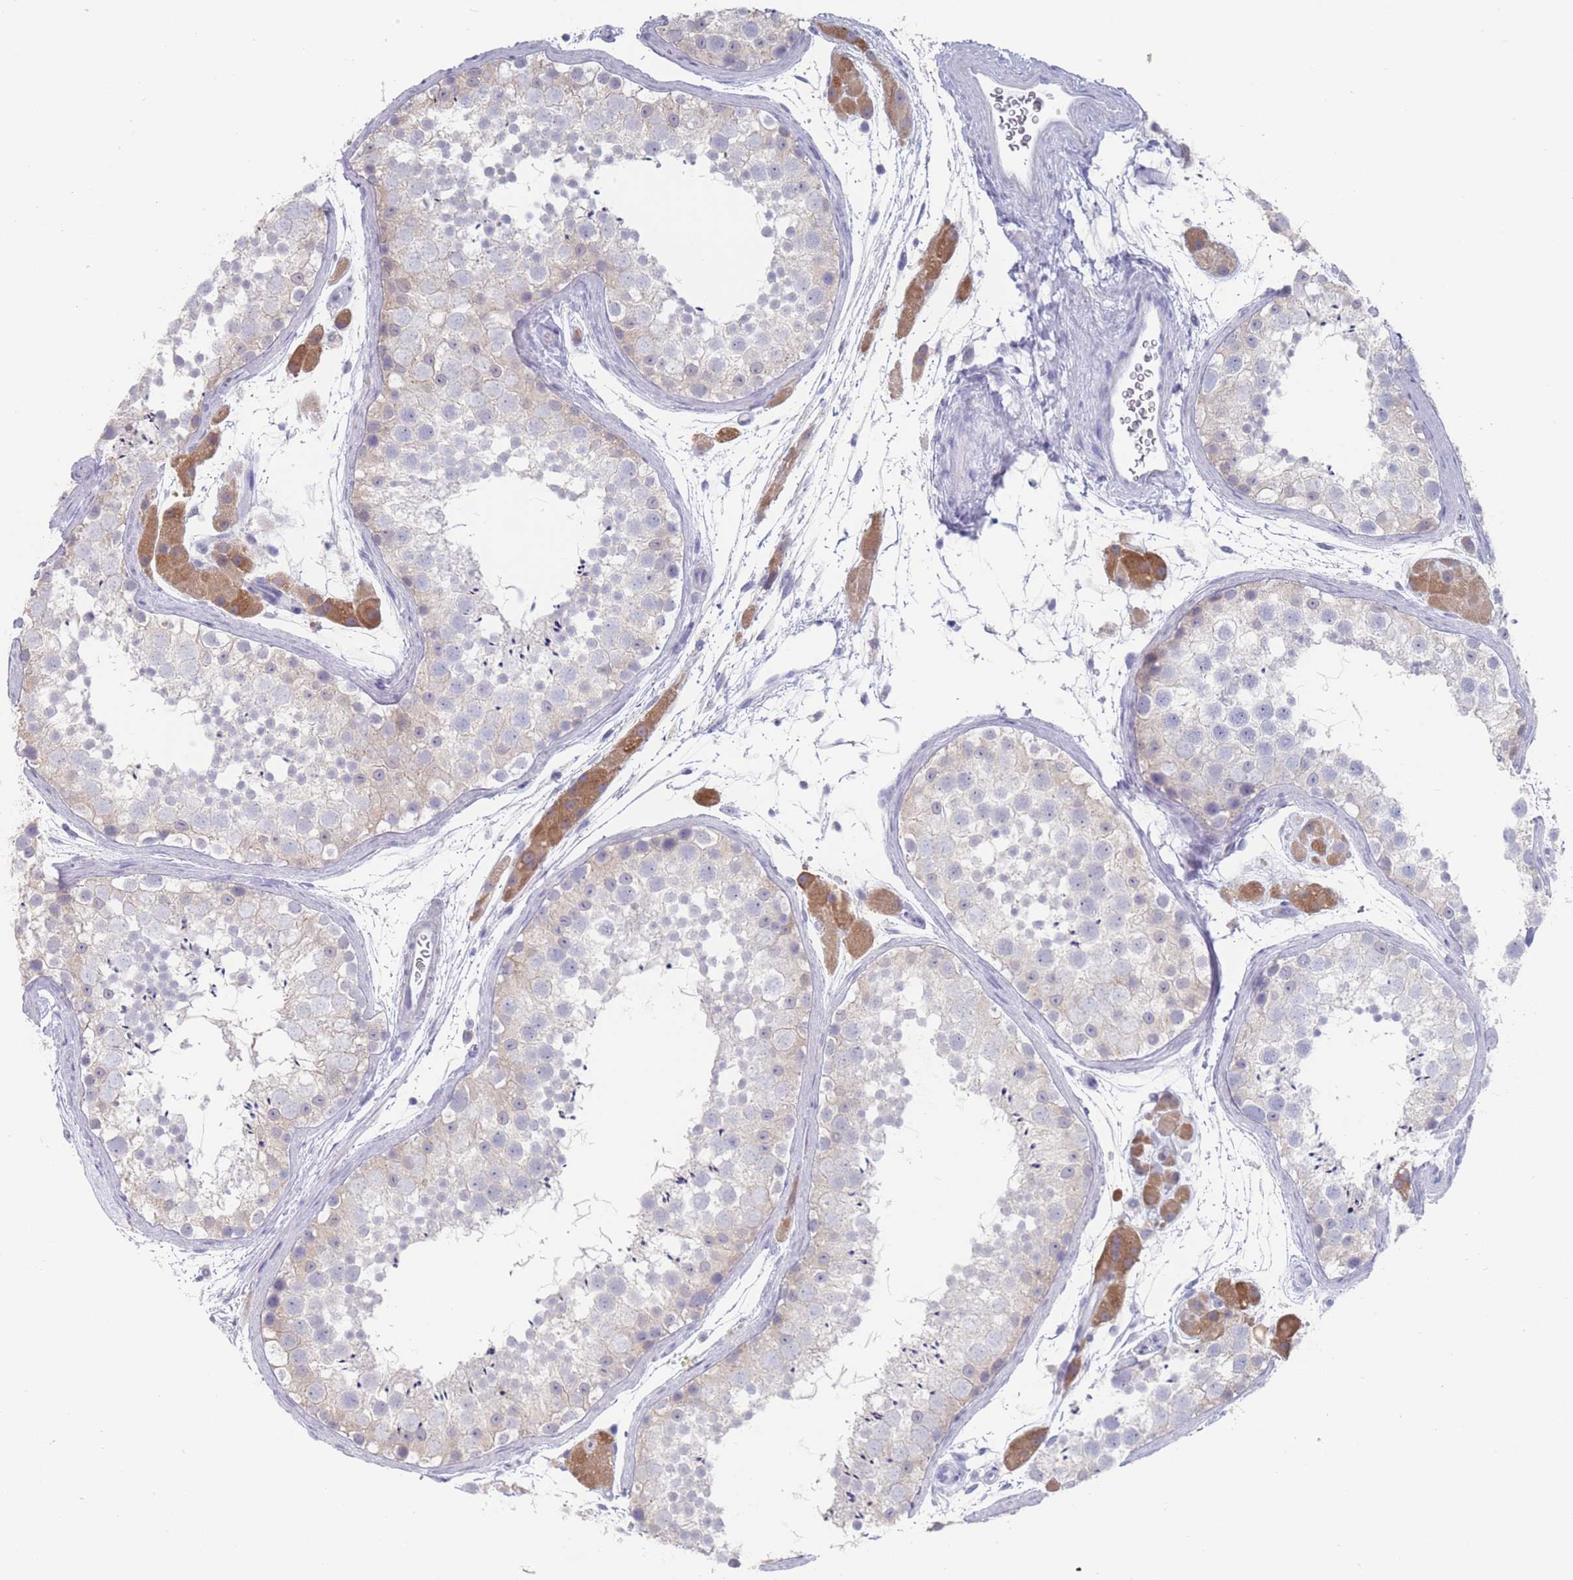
{"staining": {"intensity": "negative", "quantity": "none", "location": "none"}, "tissue": "testis", "cell_type": "Cells in seminiferous ducts", "image_type": "normal", "snomed": [{"axis": "morphology", "description": "Normal tissue, NOS"}, {"axis": "topography", "description": "Testis"}], "caption": "Protein analysis of unremarkable testis reveals no significant staining in cells in seminiferous ducts. (DAB (3,3'-diaminobenzidine) immunohistochemistry (IHC) with hematoxylin counter stain).", "gene": "CYP51A1", "patient": {"sex": "male", "age": 41}}